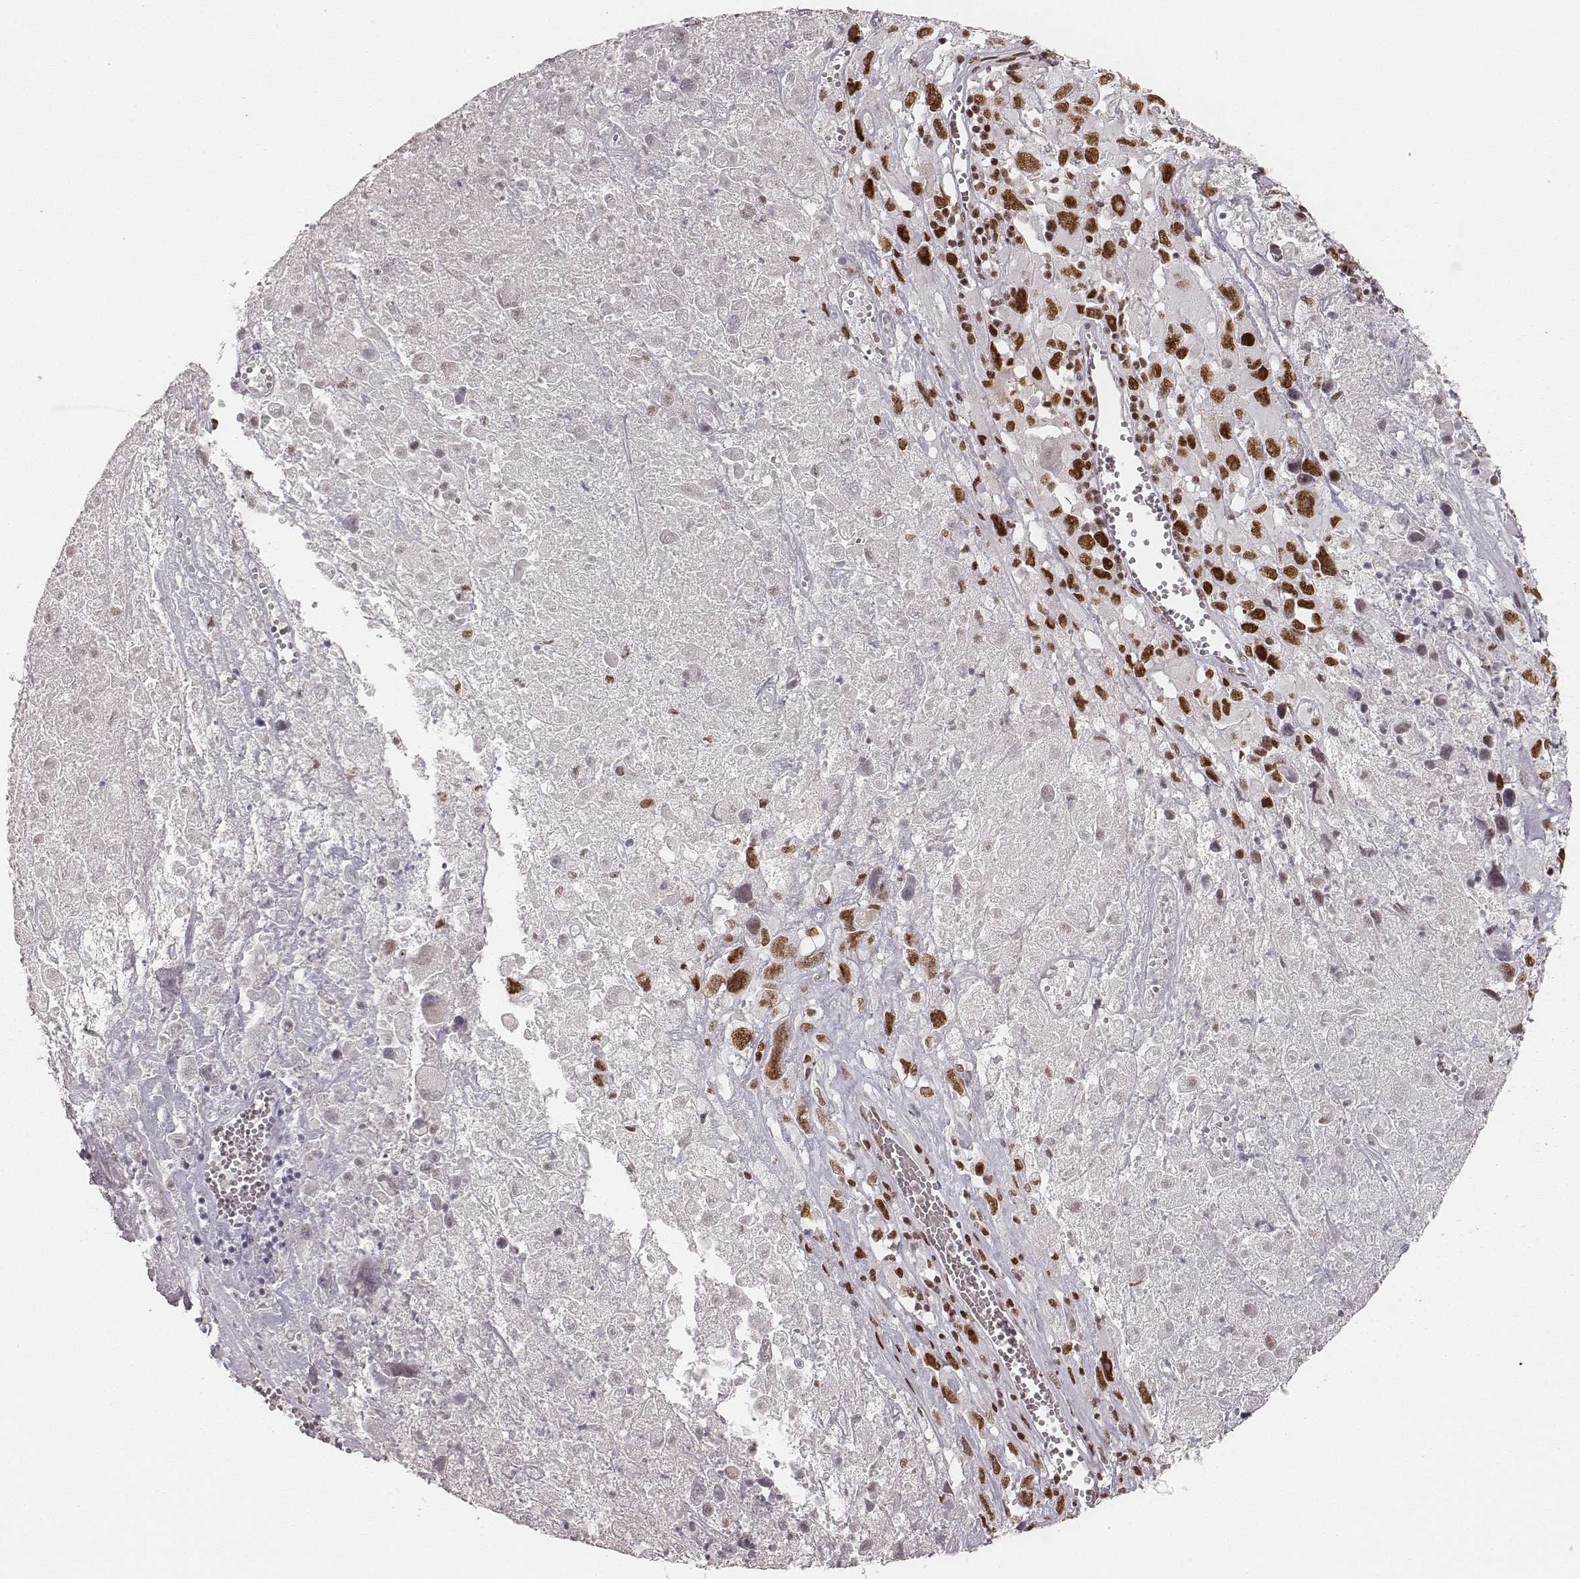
{"staining": {"intensity": "strong", "quantity": ">75%", "location": "nuclear"}, "tissue": "melanoma", "cell_type": "Tumor cells", "image_type": "cancer", "snomed": [{"axis": "morphology", "description": "Malignant melanoma, Metastatic site"}, {"axis": "topography", "description": "Lymph node"}], "caption": "Melanoma stained with immunohistochemistry (IHC) exhibits strong nuclear positivity in about >75% of tumor cells.", "gene": "HNRNPC", "patient": {"sex": "male", "age": 50}}